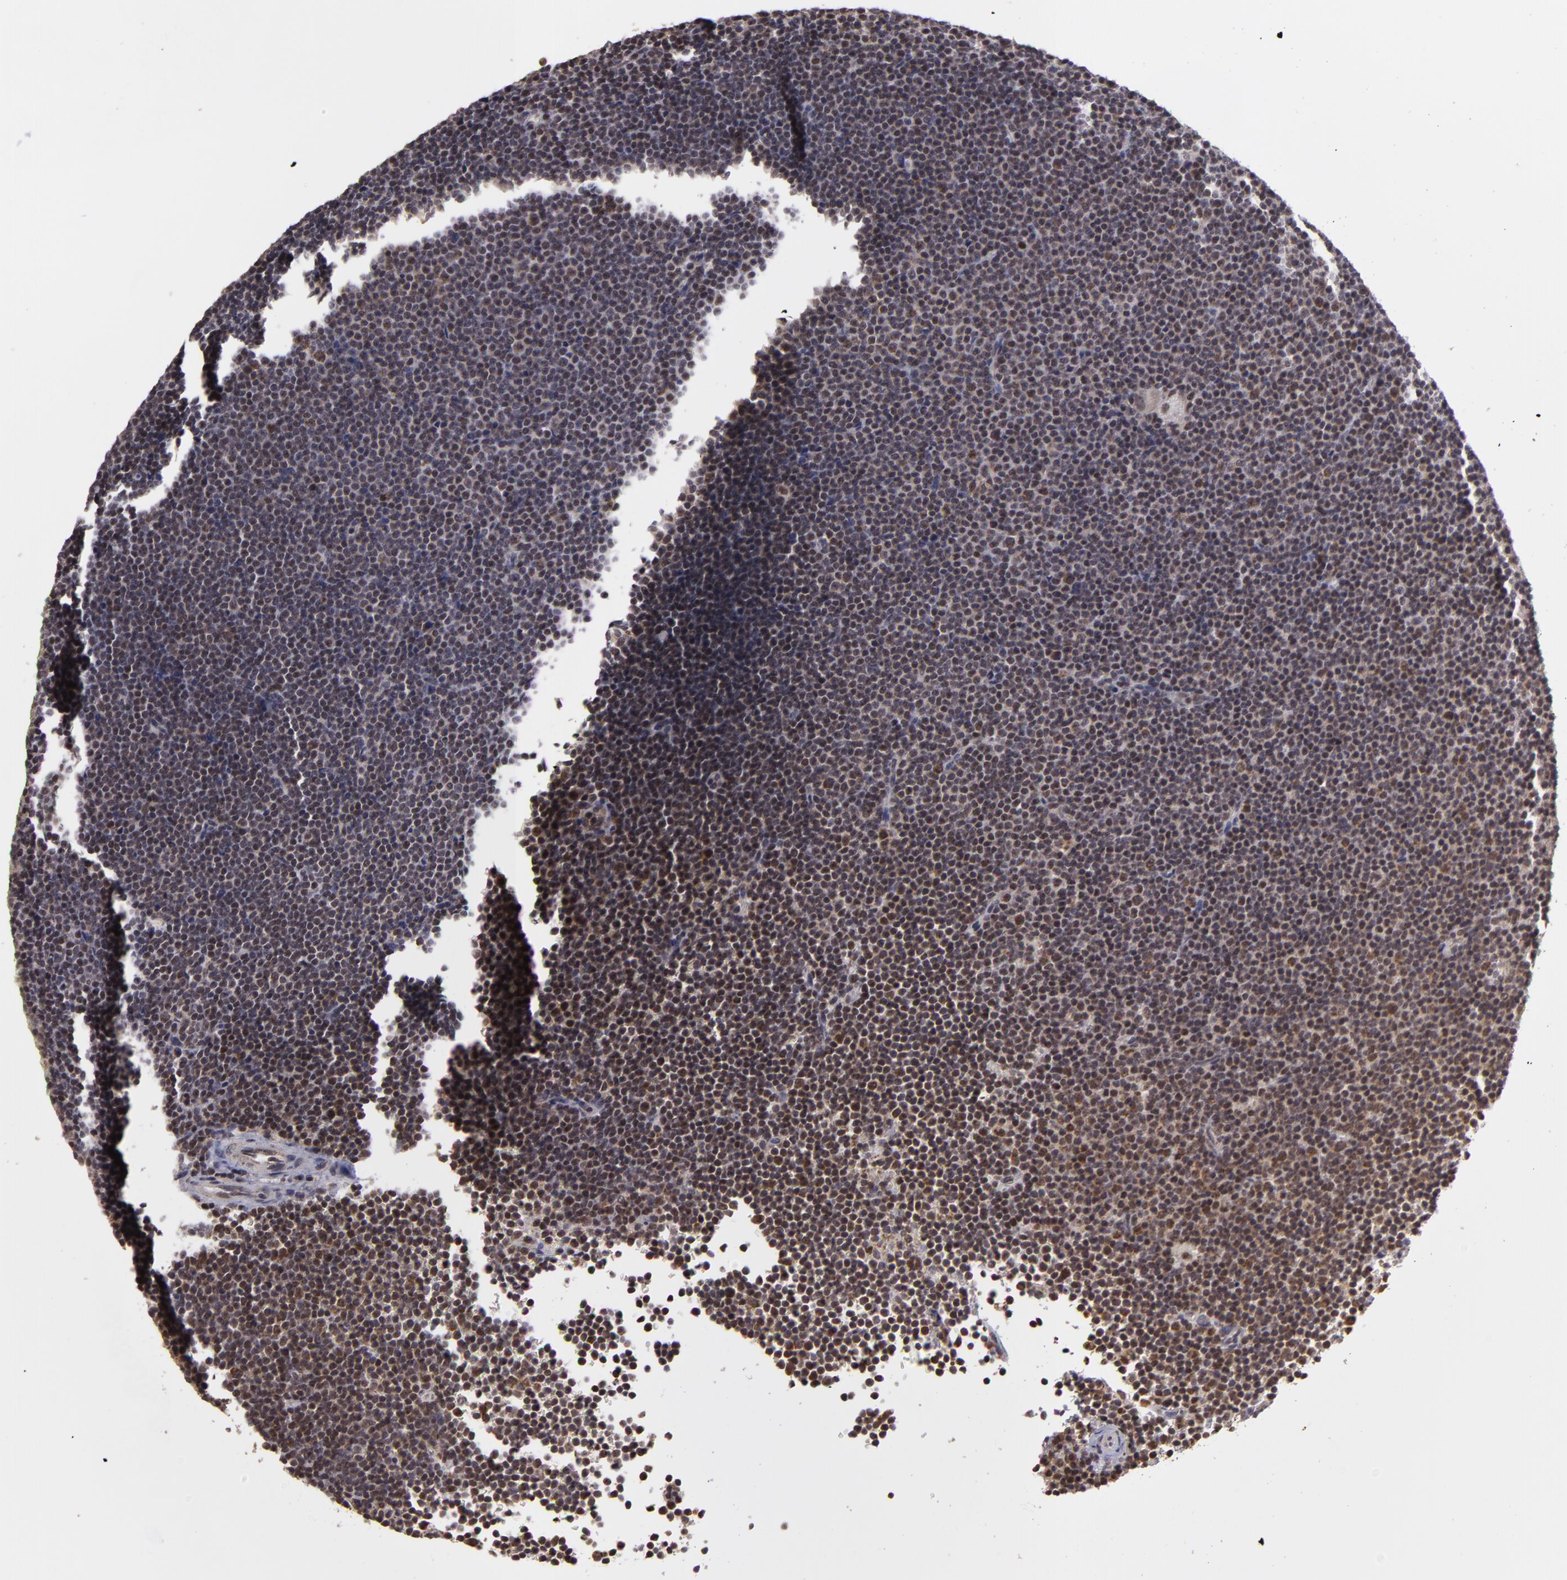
{"staining": {"intensity": "weak", "quantity": ">75%", "location": "nuclear"}, "tissue": "lymphoma", "cell_type": "Tumor cells", "image_type": "cancer", "snomed": [{"axis": "morphology", "description": "Malignant lymphoma, non-Hodgkin's type, Low grade"}, {"axis": "topography", "description": "Lymph node"}], "caption": "Immunohistochemical staining of human lymphoma demonstrates low levels of weak nuclear expression in approximately >75% of tumor cells.", "gene": "MXD1", "patient": {"sex": "female", "age": 69}}